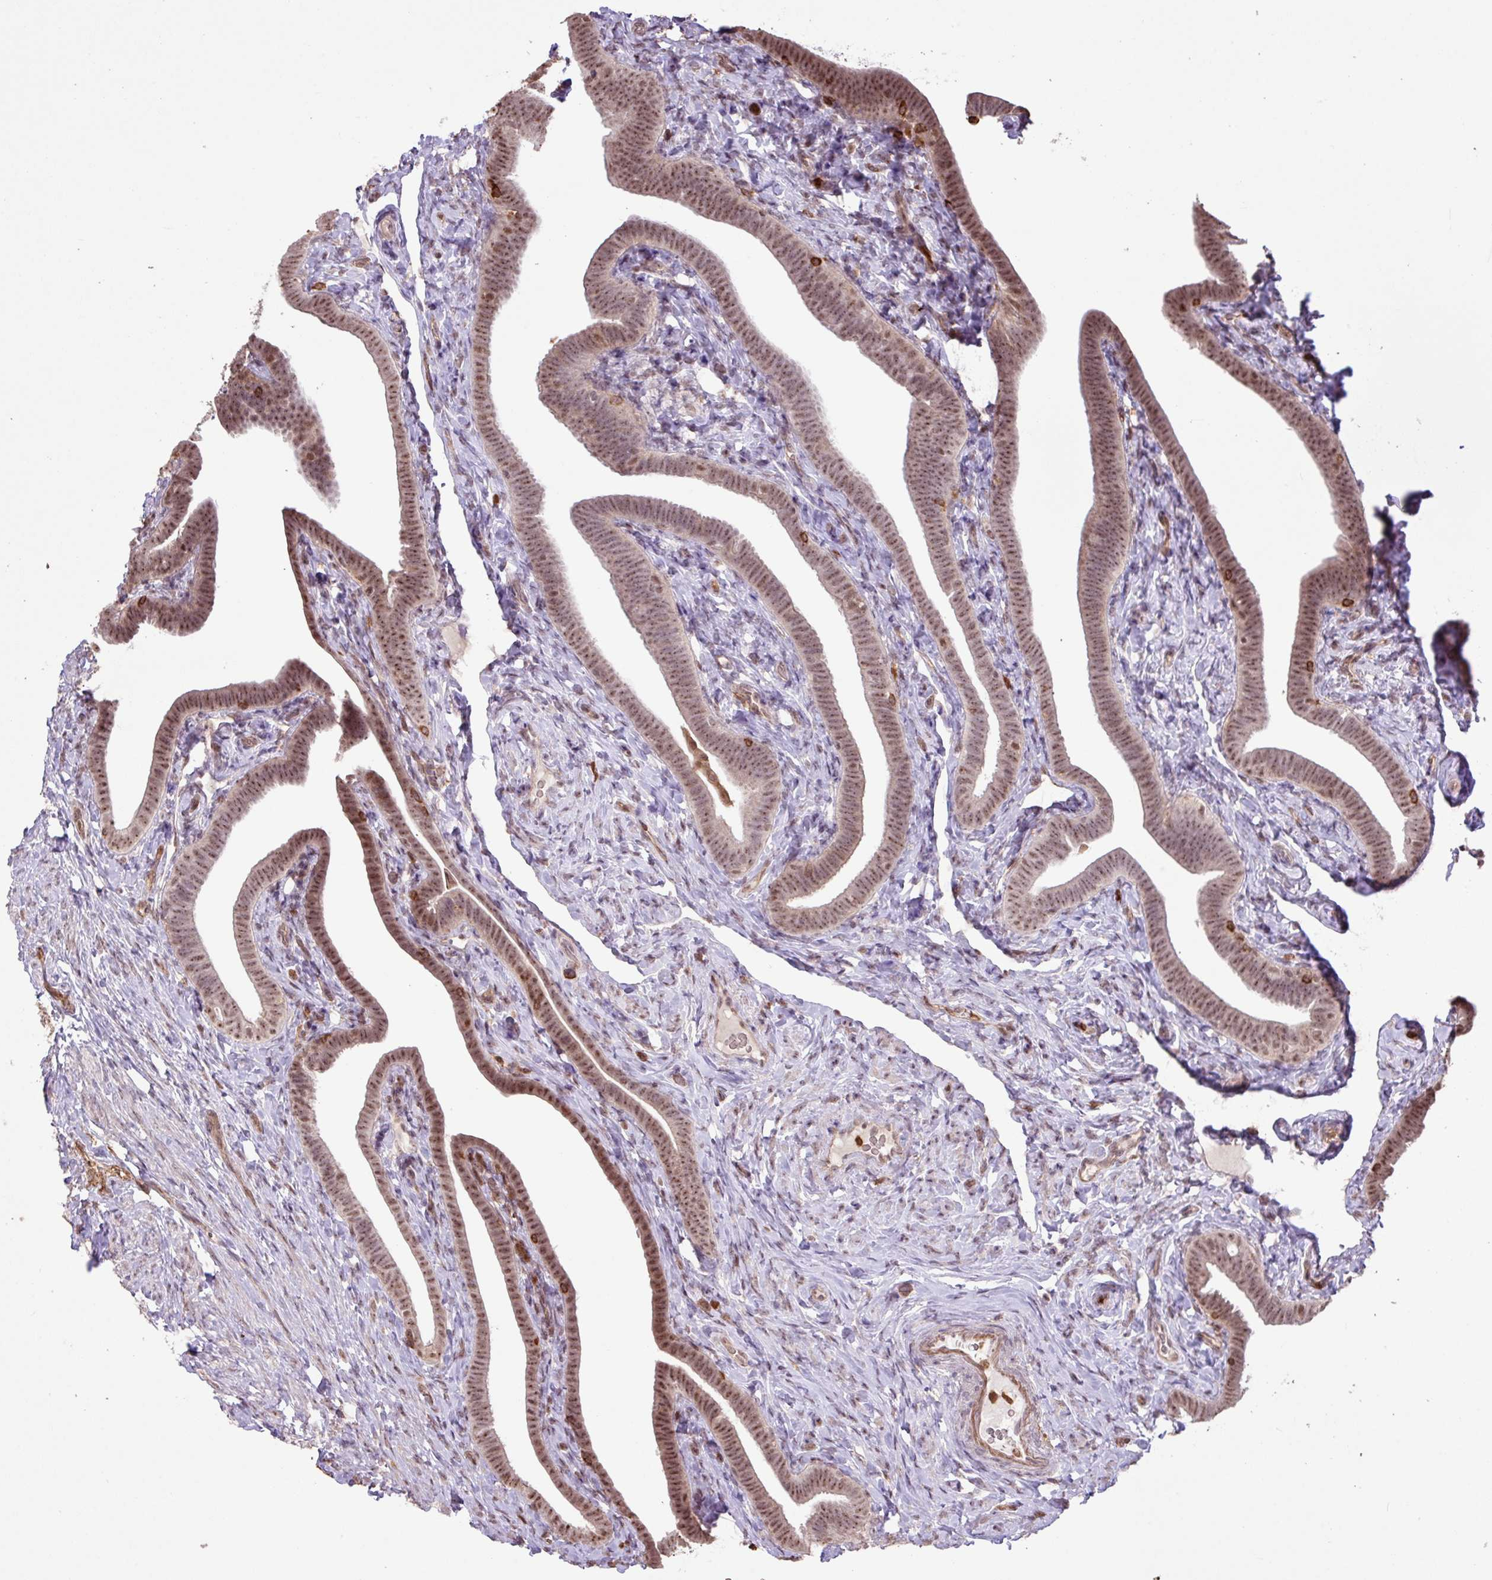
{"staining": {"intensity": "moderate", "quantity": ">75%", "location": "nuclear"}, "tissue": "fallopian tube", "cell_type": "Glandular cells", "image_type": "normal", "snomed": [{"axis": "morphology", "description": "Normal tissue, NOS"}, {"axis": "topography", "description": "Fallopian tube"}], "caption": "Immunohistochemical staining of benign human fallopian tube reveals moderate nuclear protein positivity in approximately >75% of glandular cells. (DAB (3,3'-diaminobenzidine) = brown stain, brightfield microscopy at high magnification).", "gene": "GON7", "patient": {"sex": "female", "age": 69}}